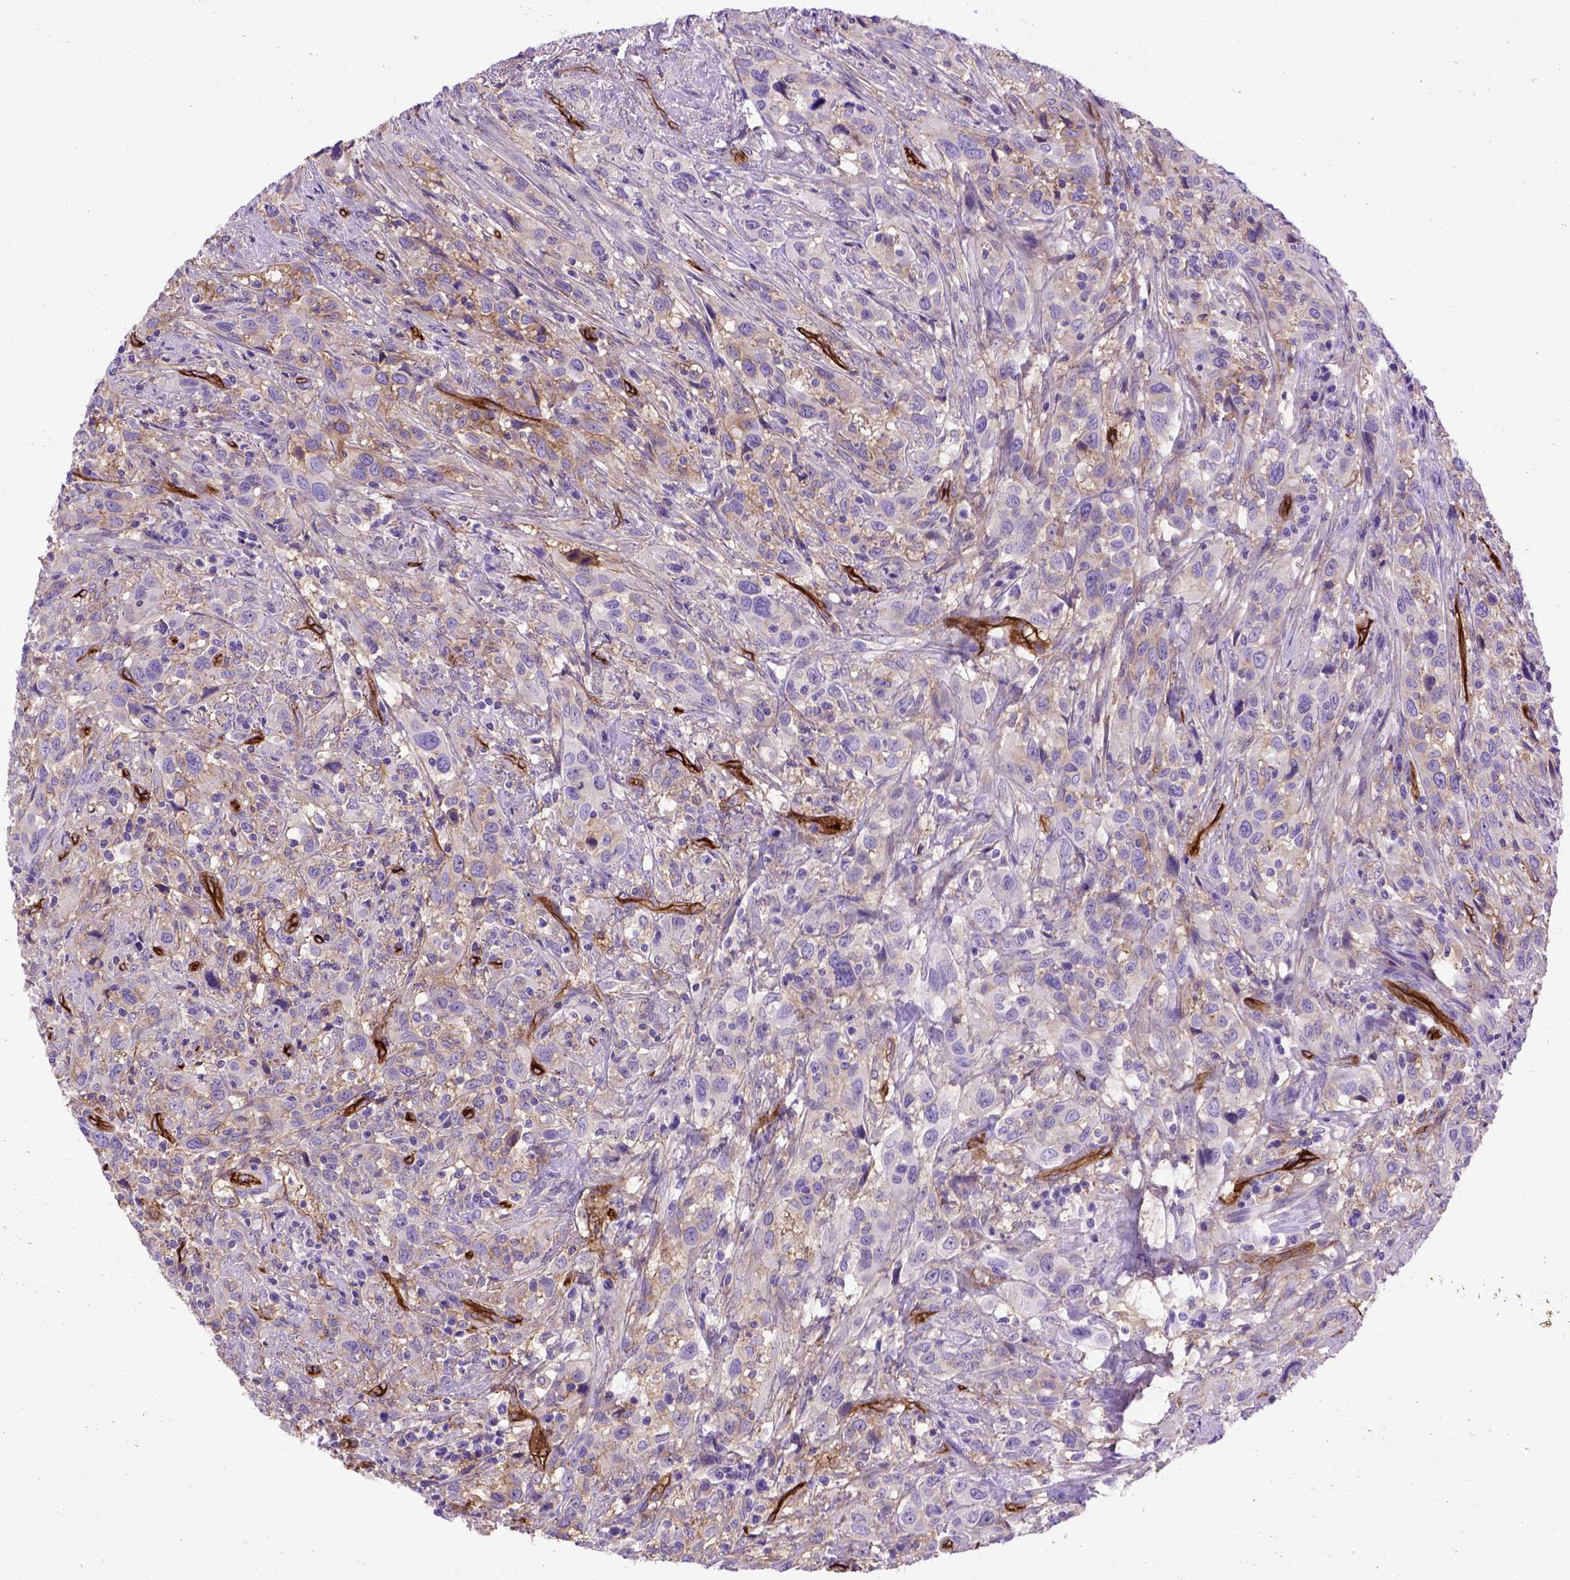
{"staining": {"intensity": "weak", "quantity": "25%-75%", "location": "cytoplasmic/membranous"}, "tissue": "urothelial cancer", "cell_type": "Tumor cells", "image_type": "cancer", "snomed": [{"axis": "morphology", "description": "Urothelial carcinoma, NOS"}, {"axis": "morphology", "description": "Urothelial carcinoma, High grade"}, {"axis": "topography", "description": "Urinary bladder"}], "caption": "Immunohistochemical staining of urothelial cancer exhibits low levels of weak cytoplasmic/membranous protein staining in about 25%-75% of tumor cells.", "gene": "ENG", "patient": {"sex": "female", "age": 64}}